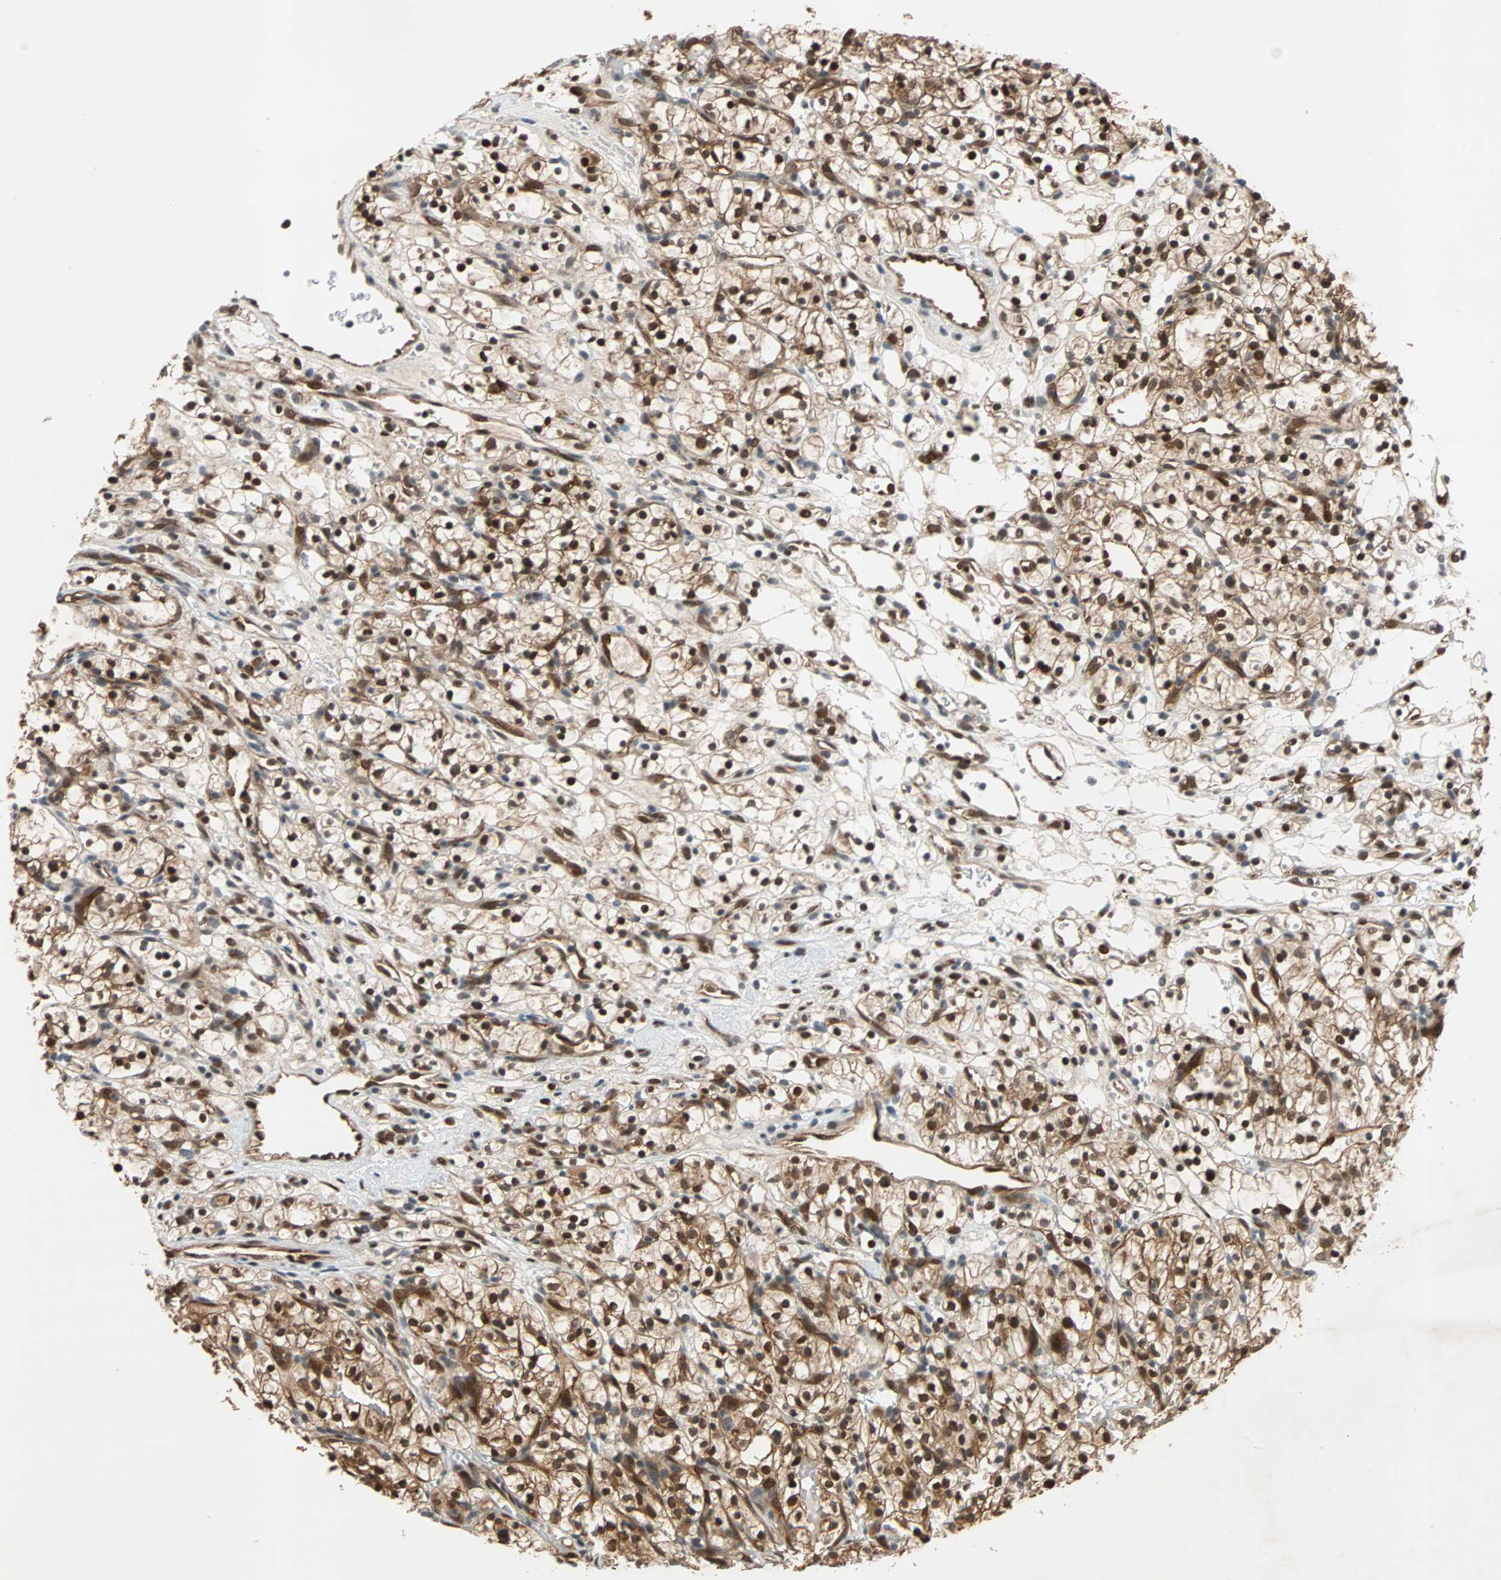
{"staining": {"intensity": "strong", "quantity": ">75%", "location": "cytoplasmic/membranous,nuclear"}, "tissue": "renal cancer", "cell_type": "Tumor cells", "image_type": "cancer", "snomed": [{"axis": "morphology", "description": "Adenocarcinoma, NOS"}, {"axis": "topography", "description": "Kidney"}], "caption": "Approximately >75% of tumor cells in human adenocarcinoma (renal) show strong cytoplasmic/membranous and nuclear protein staining as visualized by brown immunohistochemical staining.", "gene": "WWTR1", "patient": {"sex": "female", "age": 57}}